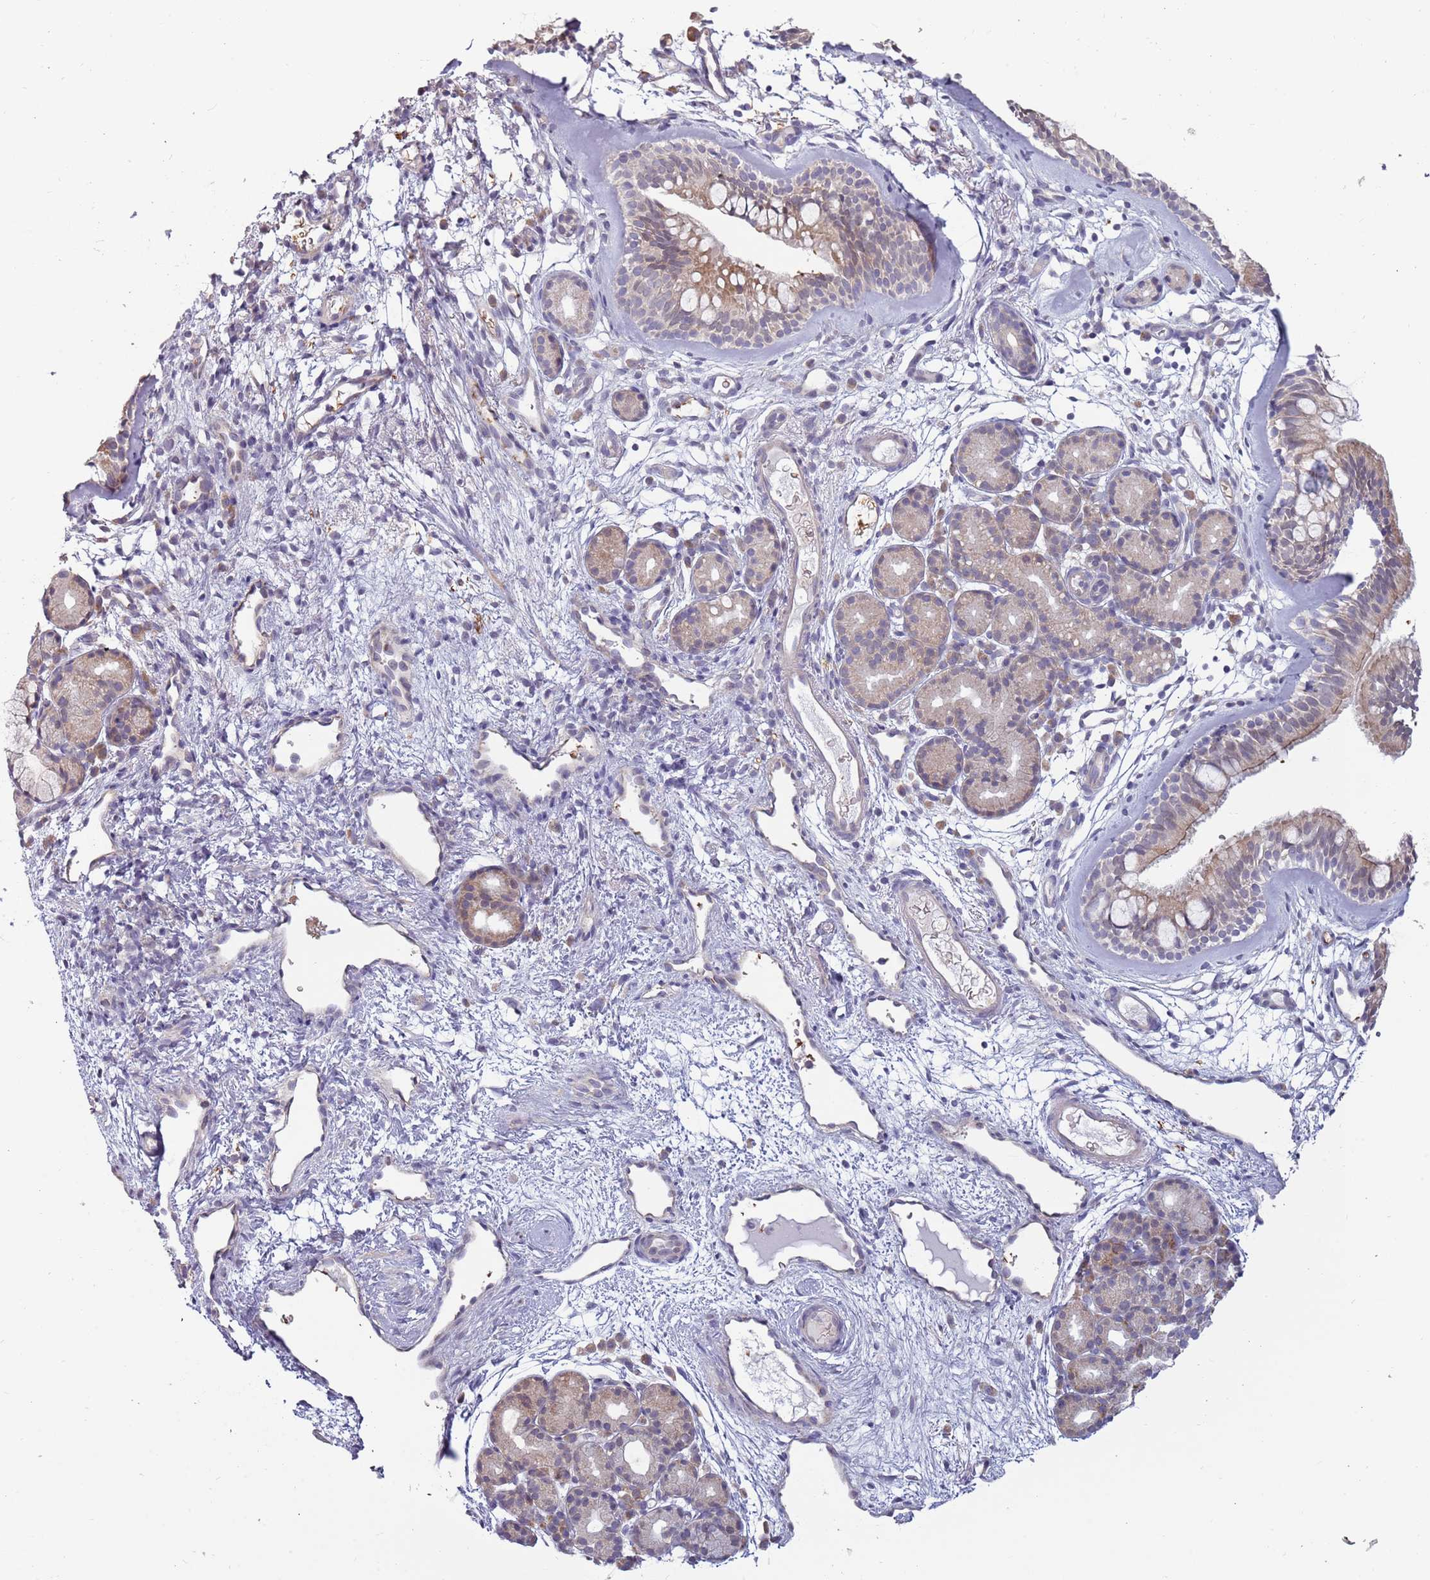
{"staining": {"intensity": "moderate", "quantity": "25%-75%", "location": "cytoplasmic/membranous,nuclear"}, "tissue": "nasopharynx", "cell_type": "Respiratory epithelial cells", "image_type": "normal", "snomed": [{"axis": "morphology", "description": "Normal tissue, NOS"}, {"axis": "topography", "description": "Nasopharynx"}], "caption": "Immunohistochemical staining of benign human nasopharynx exhibits medium levels of moderate cytoplasmic/membranous,nuclear positivity in approximately 25%-75% of respiratory epithelial cells.", "gene": "RNF181", "patient": {"sex": "female", "age": 81}}